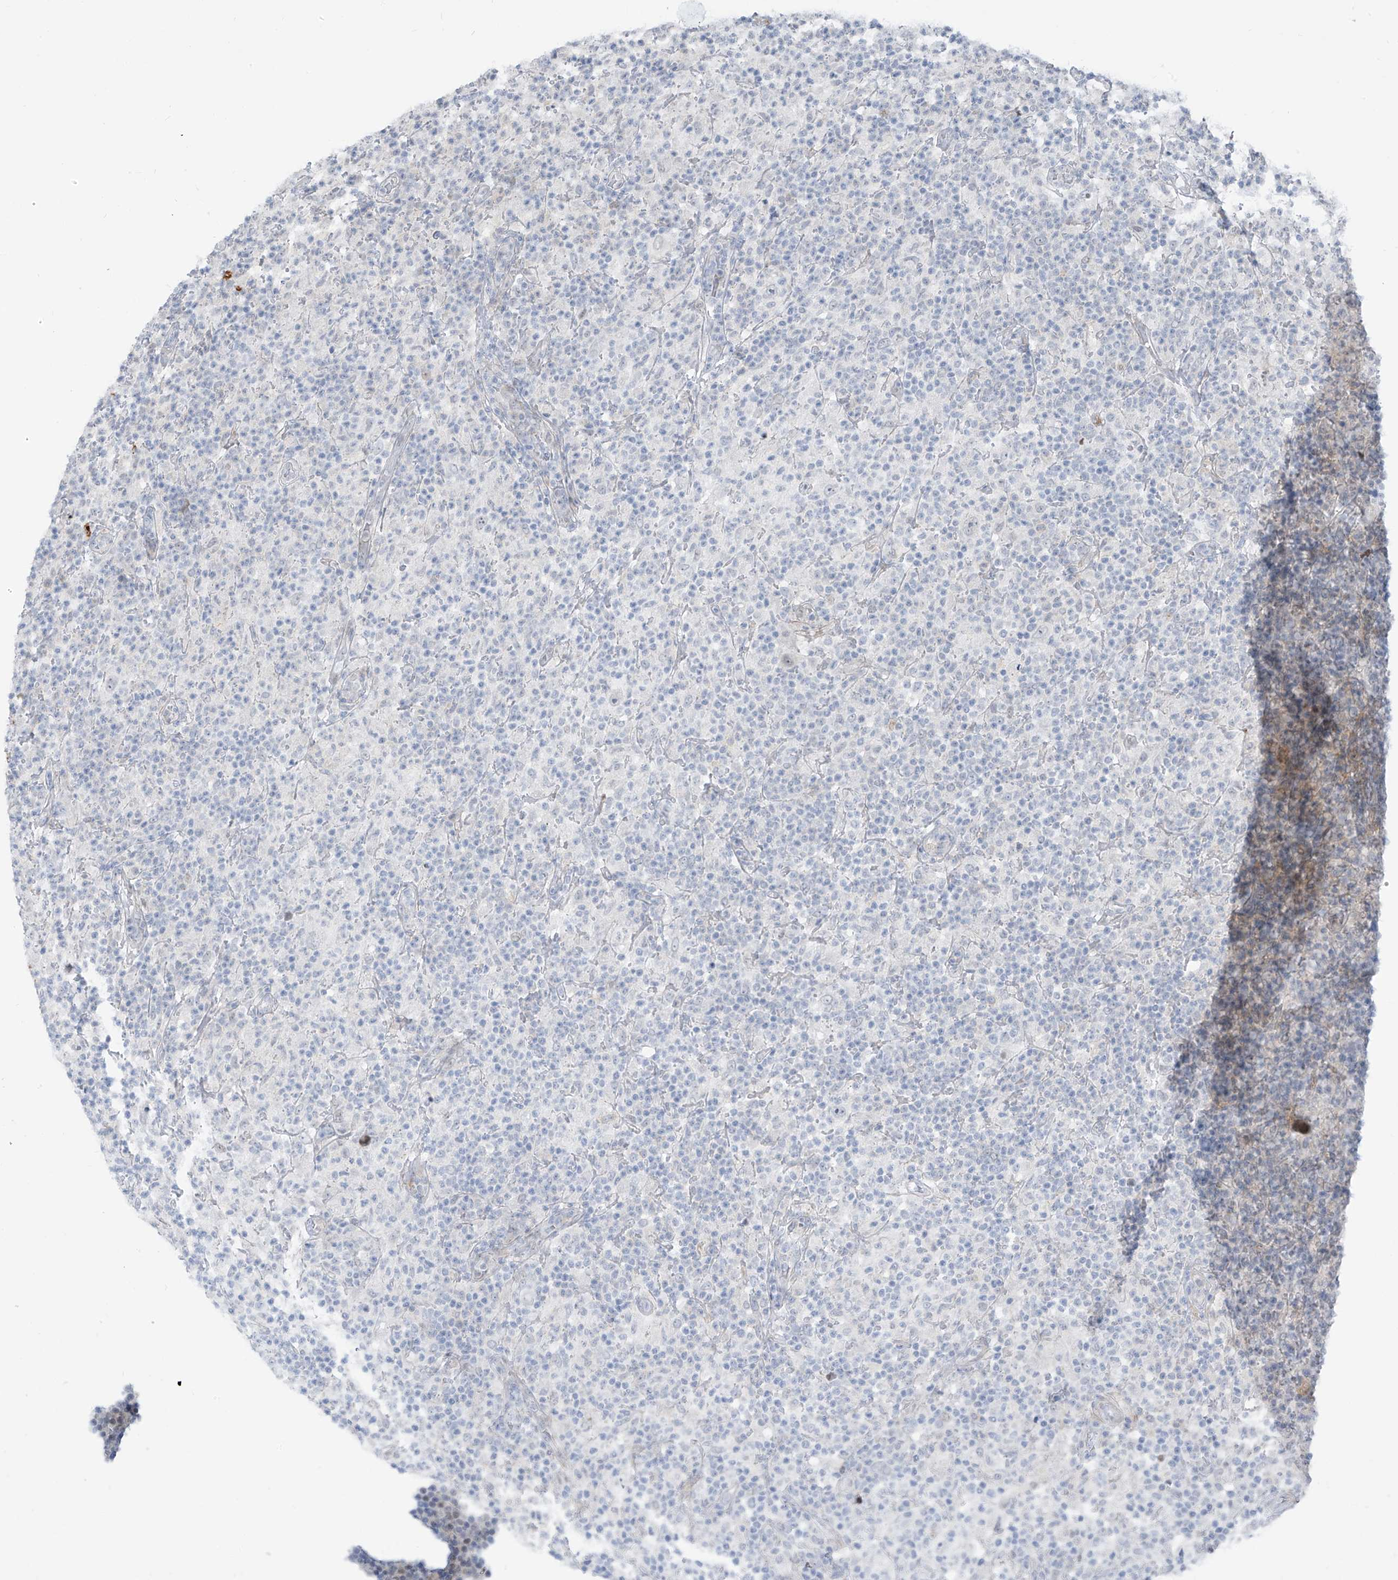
{"staining": {"intensity": "negative", "quantity": "none", "location": "none"}, "tissue": "lymphoma", "cell_type": "Tumor cells", "image_type": "cancer", "snomed": [{"axis": "morphology", "description": "Hodgkin's disease, NOS"}, {"axis": "topography", "description": "Lymph node"}], "caption": "High magnification brightfield microscopy of lymphoma stained with DAB (brown) and counterstained with hematoxylin (blue): tumor cells show no significant positivity.", "gene": "LIN9", "patient": {"sex": "male", "age": 70}}